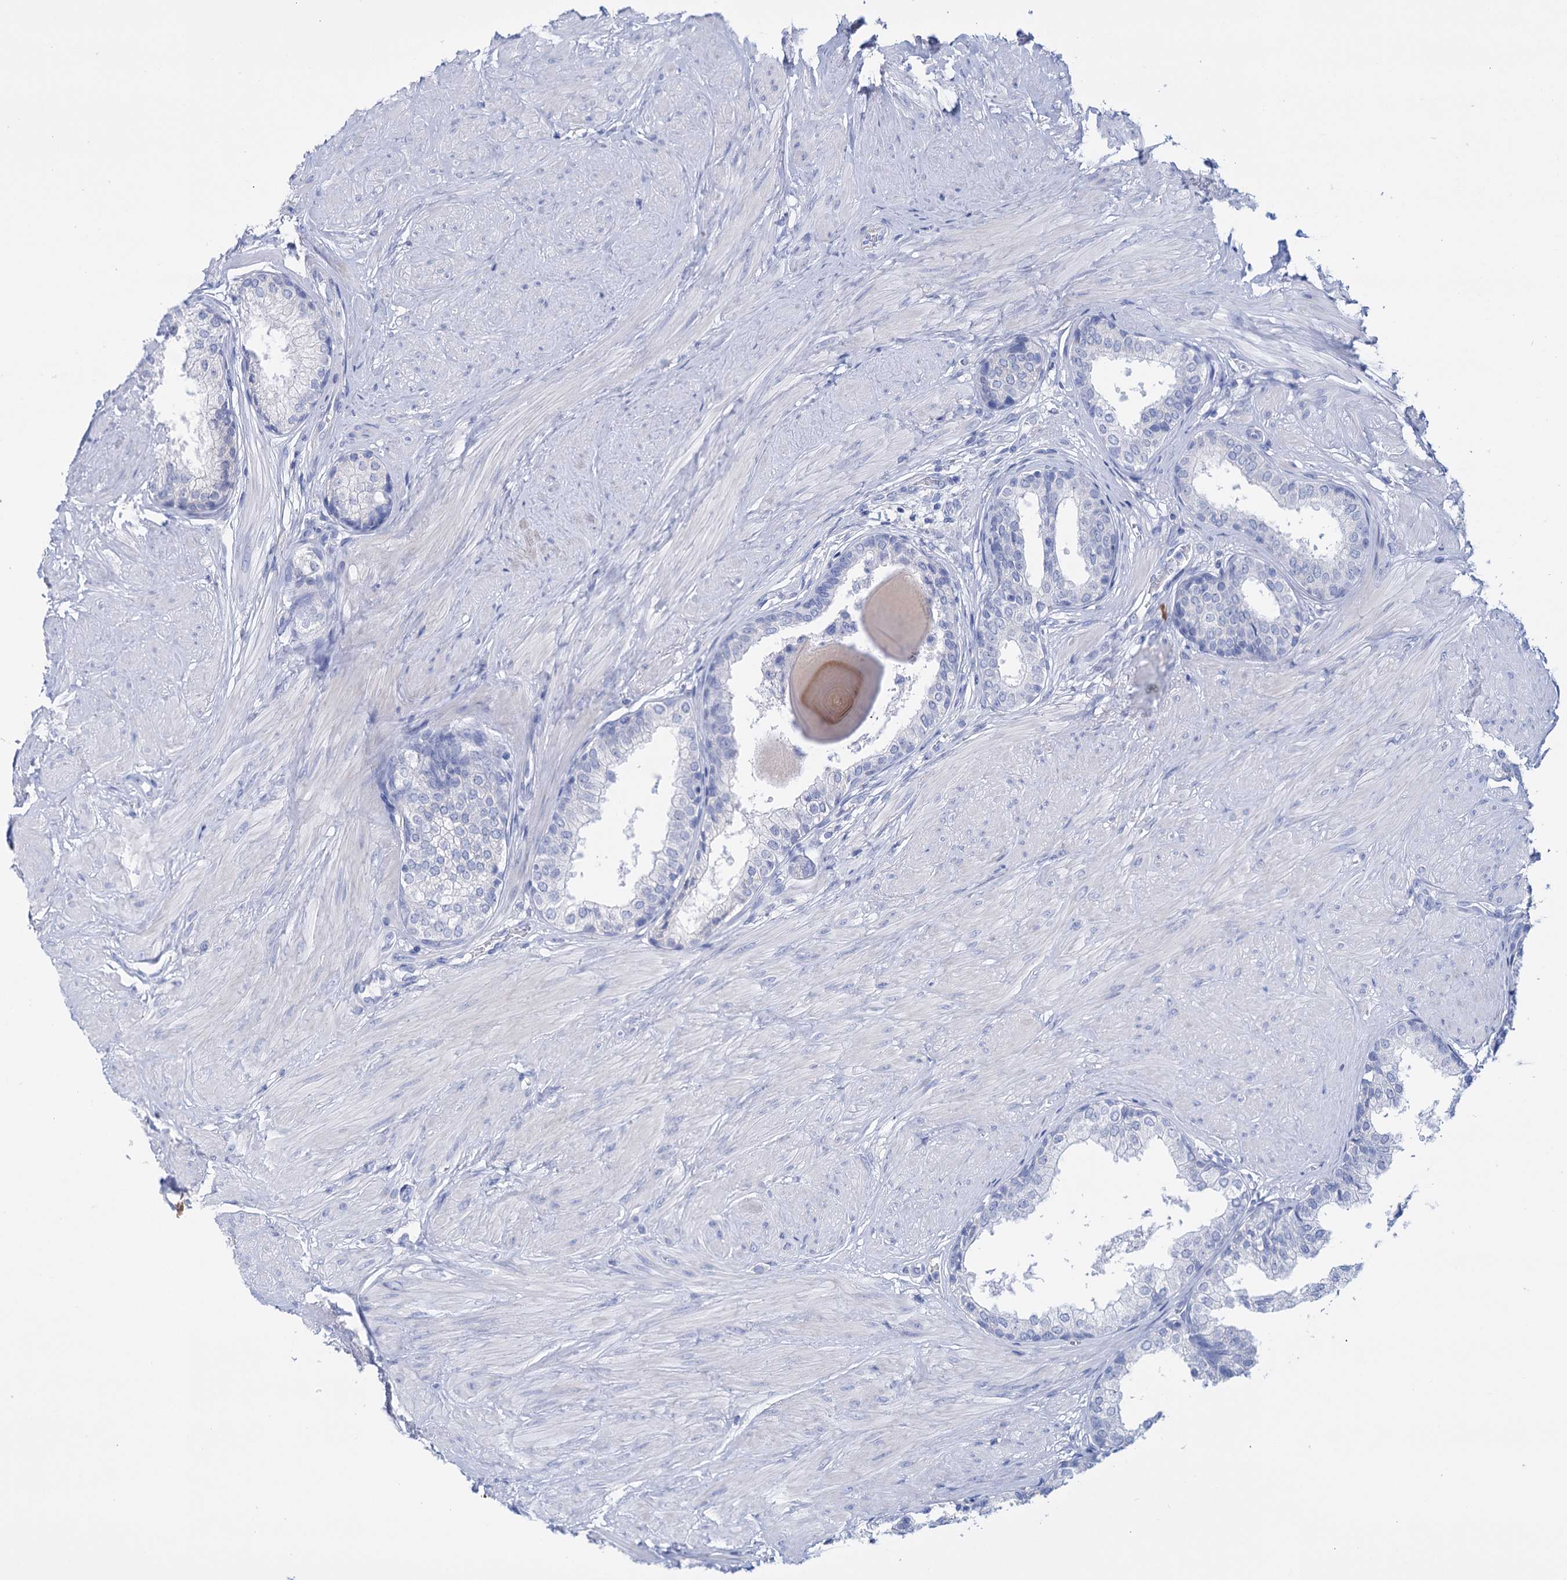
{"staining": {"intensity": "negative", "quantity": "none", "location": "none"}, "tissue": "prostate", "cell_type": "Glandular cells", "image_type": "normal", "snomed": [{"axis": "morphology", "description": "Normal tissue, NOS"}, {"axis": "topography", "description": "Prostate"}], "caption": "This is an IHC image of benign human prostate. There is no staining in glandular cells.", "gene": "FBXW12", "patient": {"sex": "male", "age": 48}}